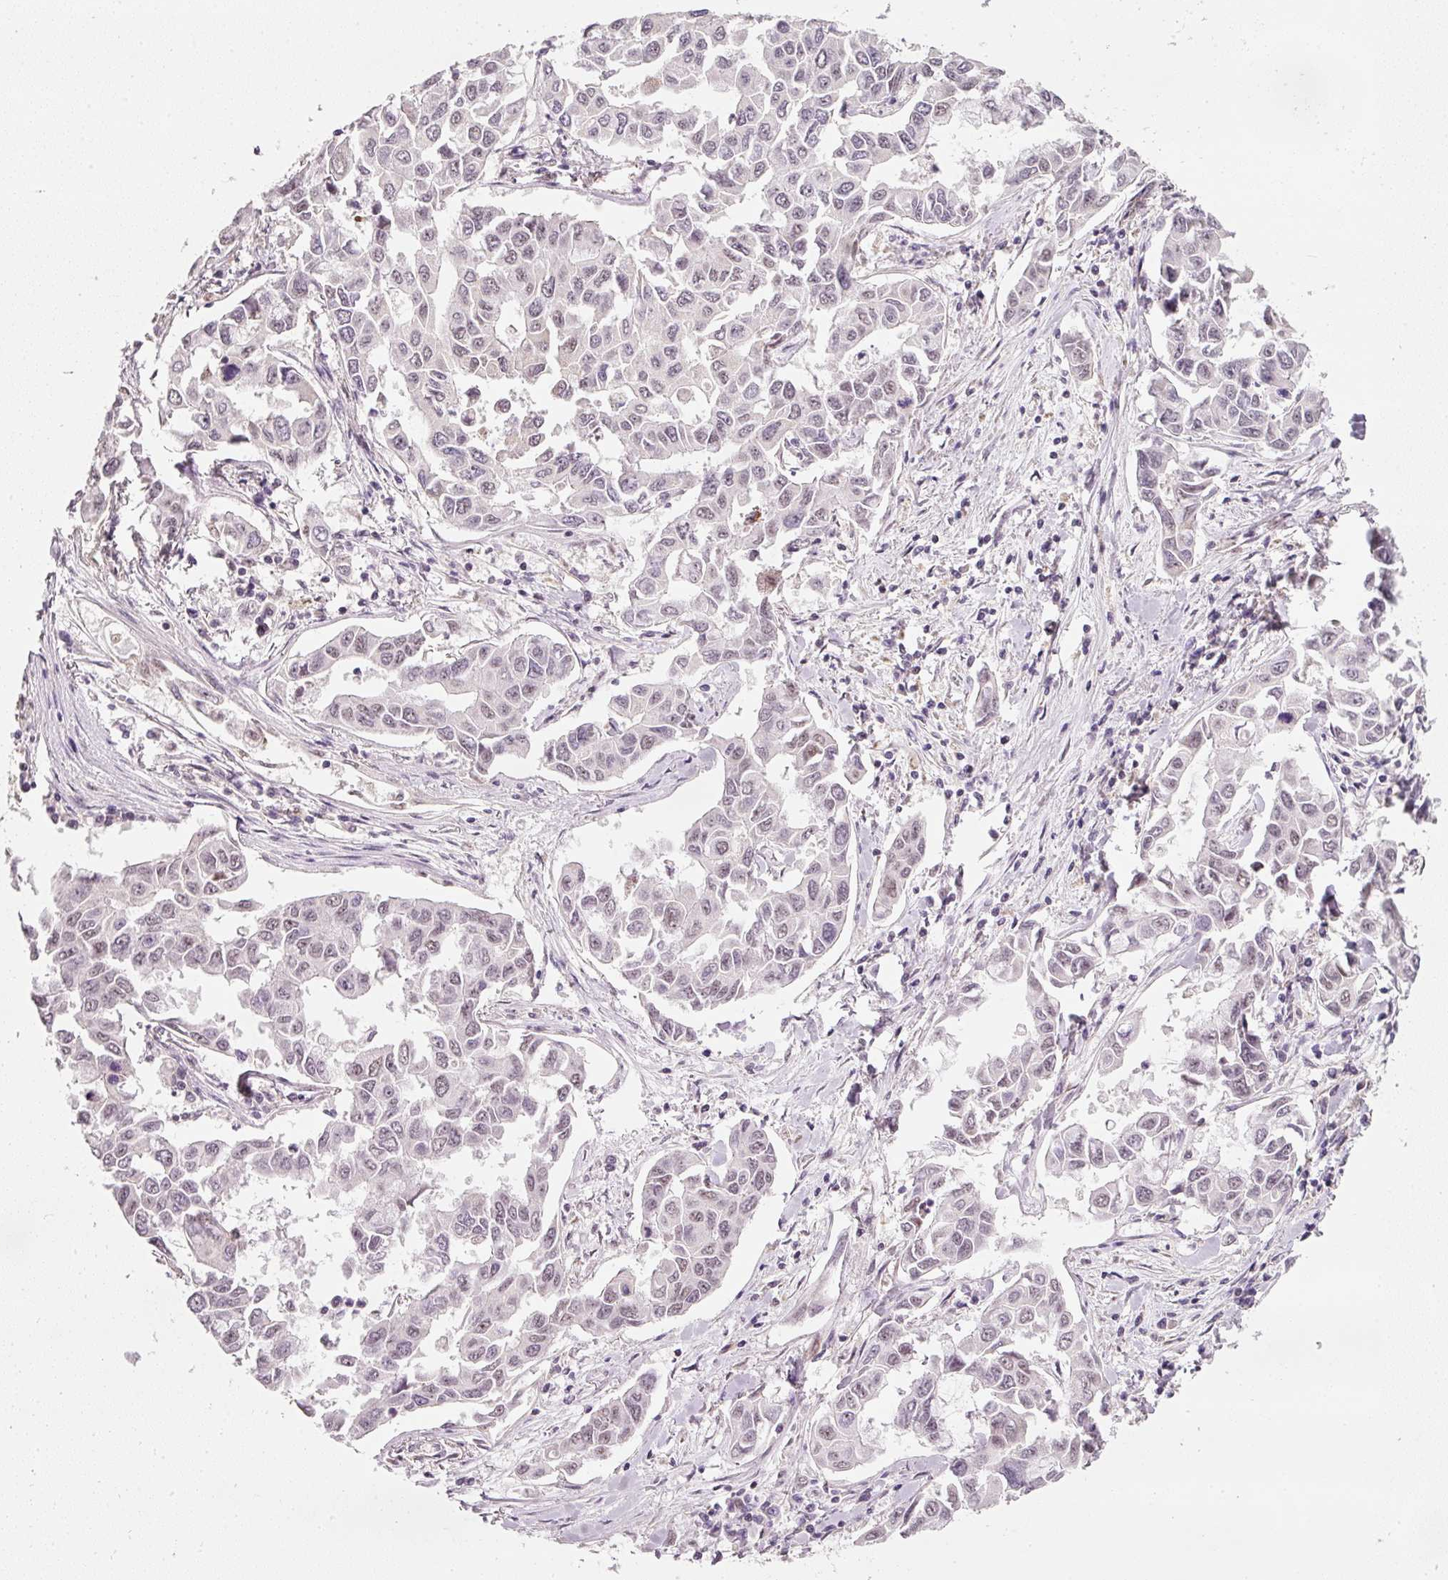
{"staining": {"intensity": "negative", "quantity": "none", "location": "none"}, "tissue": "lung cancer", "cell_type": "Tumor cells", "image_type": "cancer", "snomed": [{"axis": "morphology", "description": "Adenocarcinoma, NOS"}, {"axis": "topography", "description": "Lung"}], "caption": "This is an immunohistochemistry micrograph of human lung adenocarcinoma. There is no positivity in tumor cells.", "gene": "FSTL3", "patient": {"sex": "male", "age": 64}}